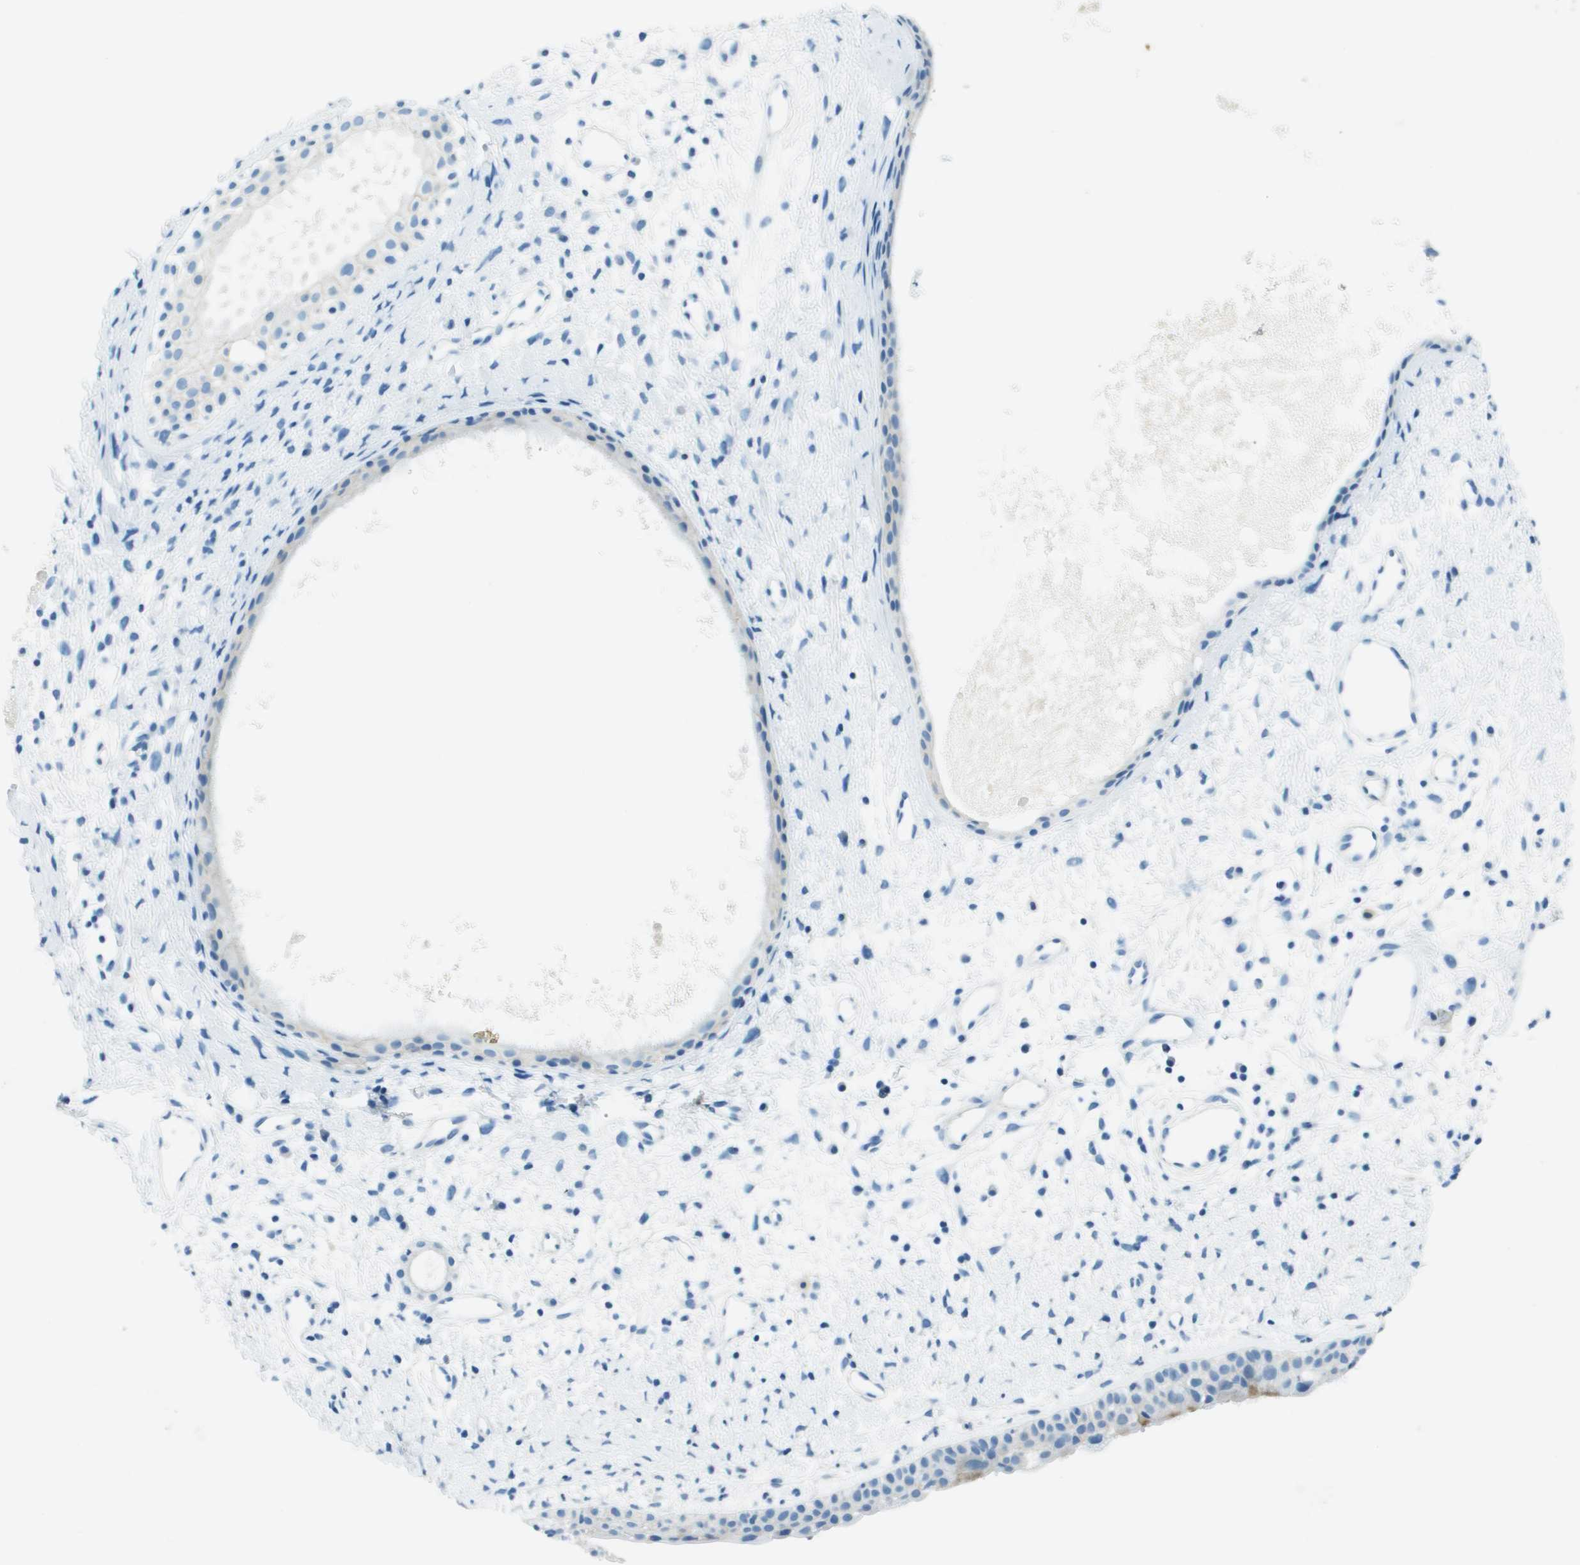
{"staining": {"intensity": "negative", "quantity": "none", "location": "none"}, "tissue": "nasopharynx", "cell_type": "Respiratory epithelial cells", "image_type": "normal", "snomed": [{"axis": "morphology", "description": "Normal tissue, NOS"}, {"axis": "topography", "description": "Nasopharynx"}], "caption": "This is an IHC photomicrograph of benign human nasopharynx. There is no positivity in respiratory epithelial cells.", "gene": "SLC16A10", "patient": {"sex": "male", "age": 22}}